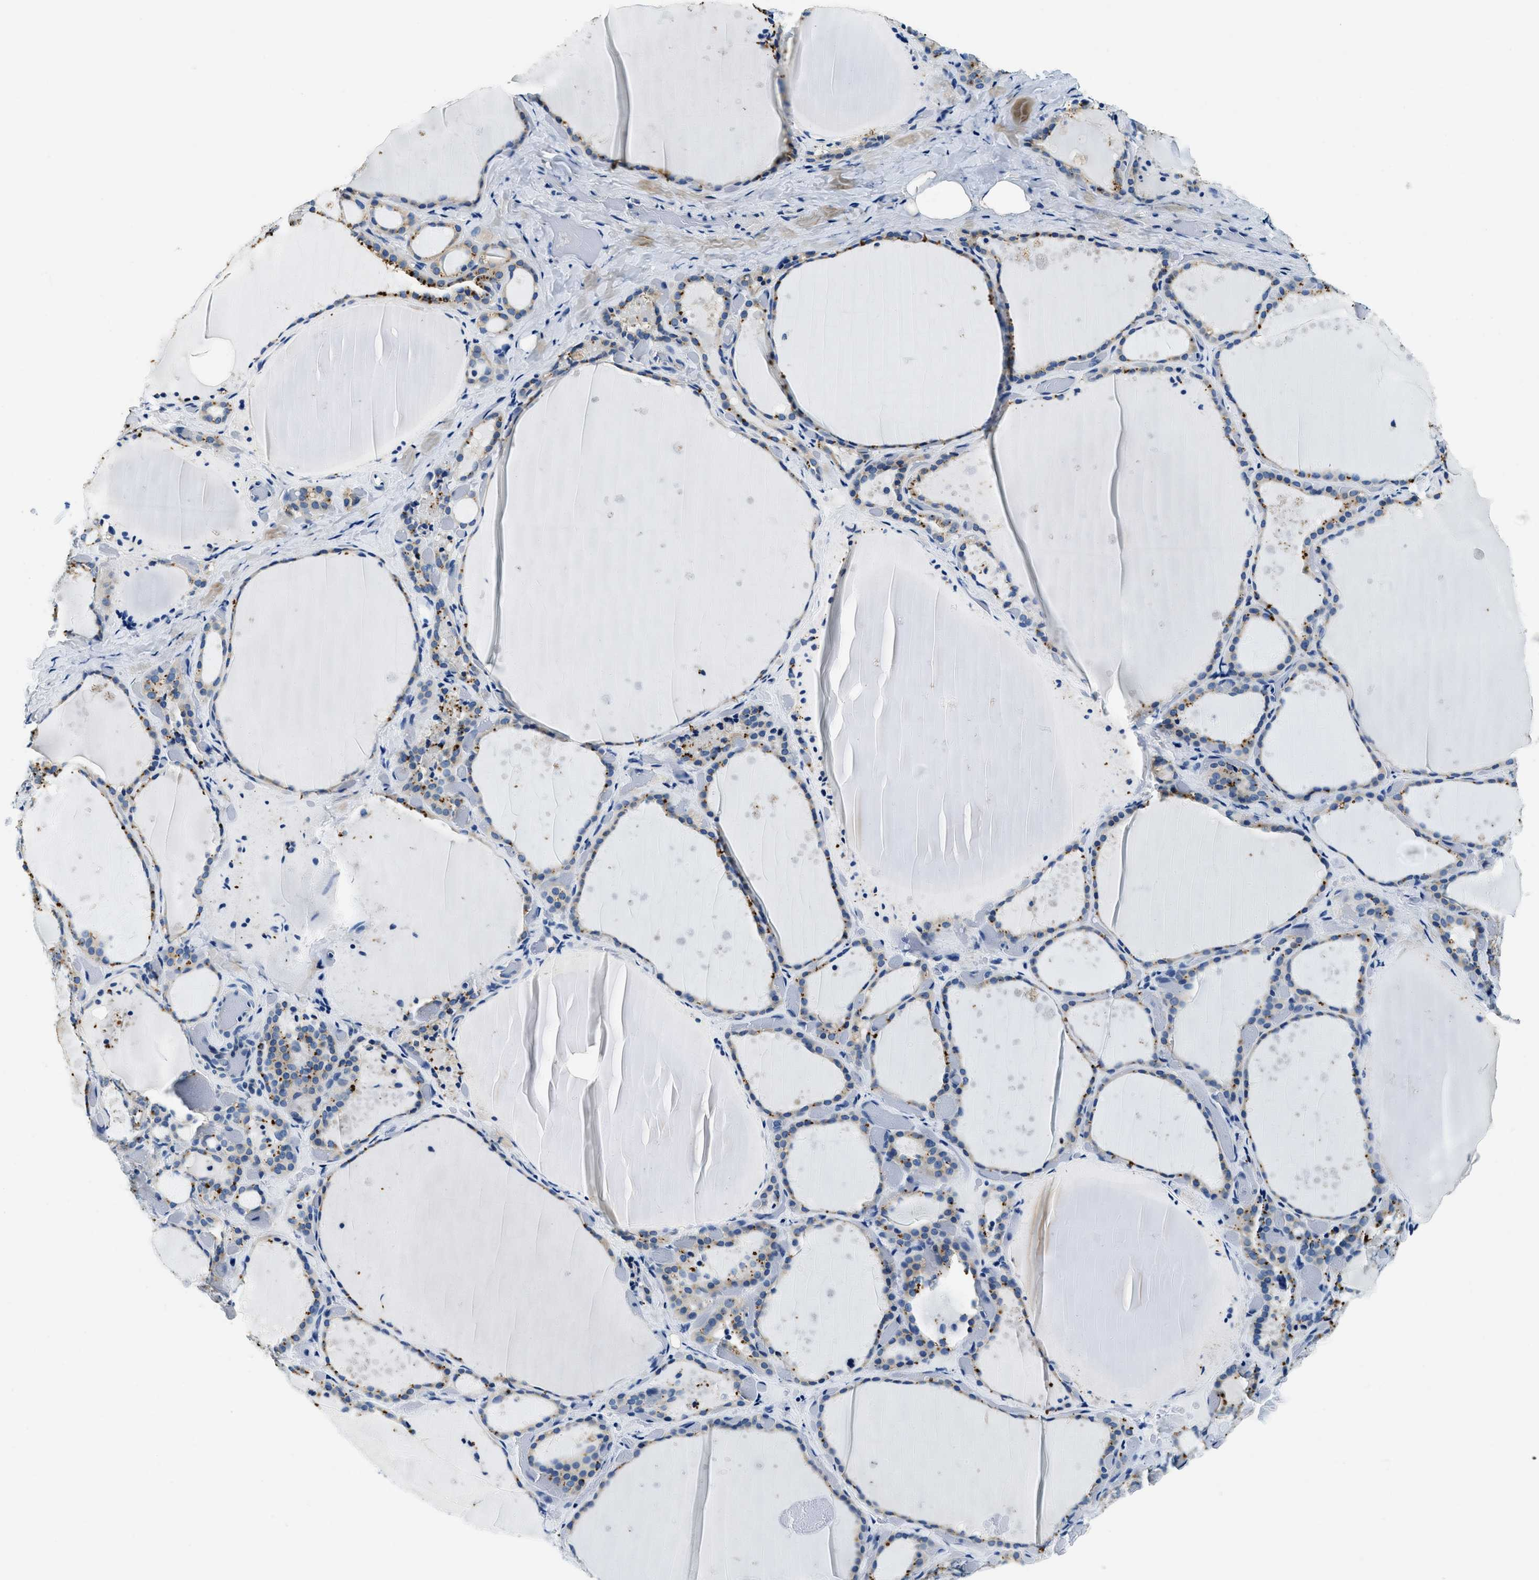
{"staining": {"intensity": "moderate", "quantity": "<25%", "location": "cytoplasmic/membranous"}, "tissue": "thyroid gland", "cell_type": "Glandular cells", "image_type": "normal", "snomed": [{"axis": "morphology", "description": "Normal tissue, NOS"}, {"axis": "topography", "description": "Thyroid gland"}], "caption": "DAB immunohistochemical staining of benign thyroid gland displays moderate cytoplasmic/membranous protein expression in approximately <25% of glandular cells.", "gene": "UBAC2", "patient": {"sex": "female", "age": 44}}